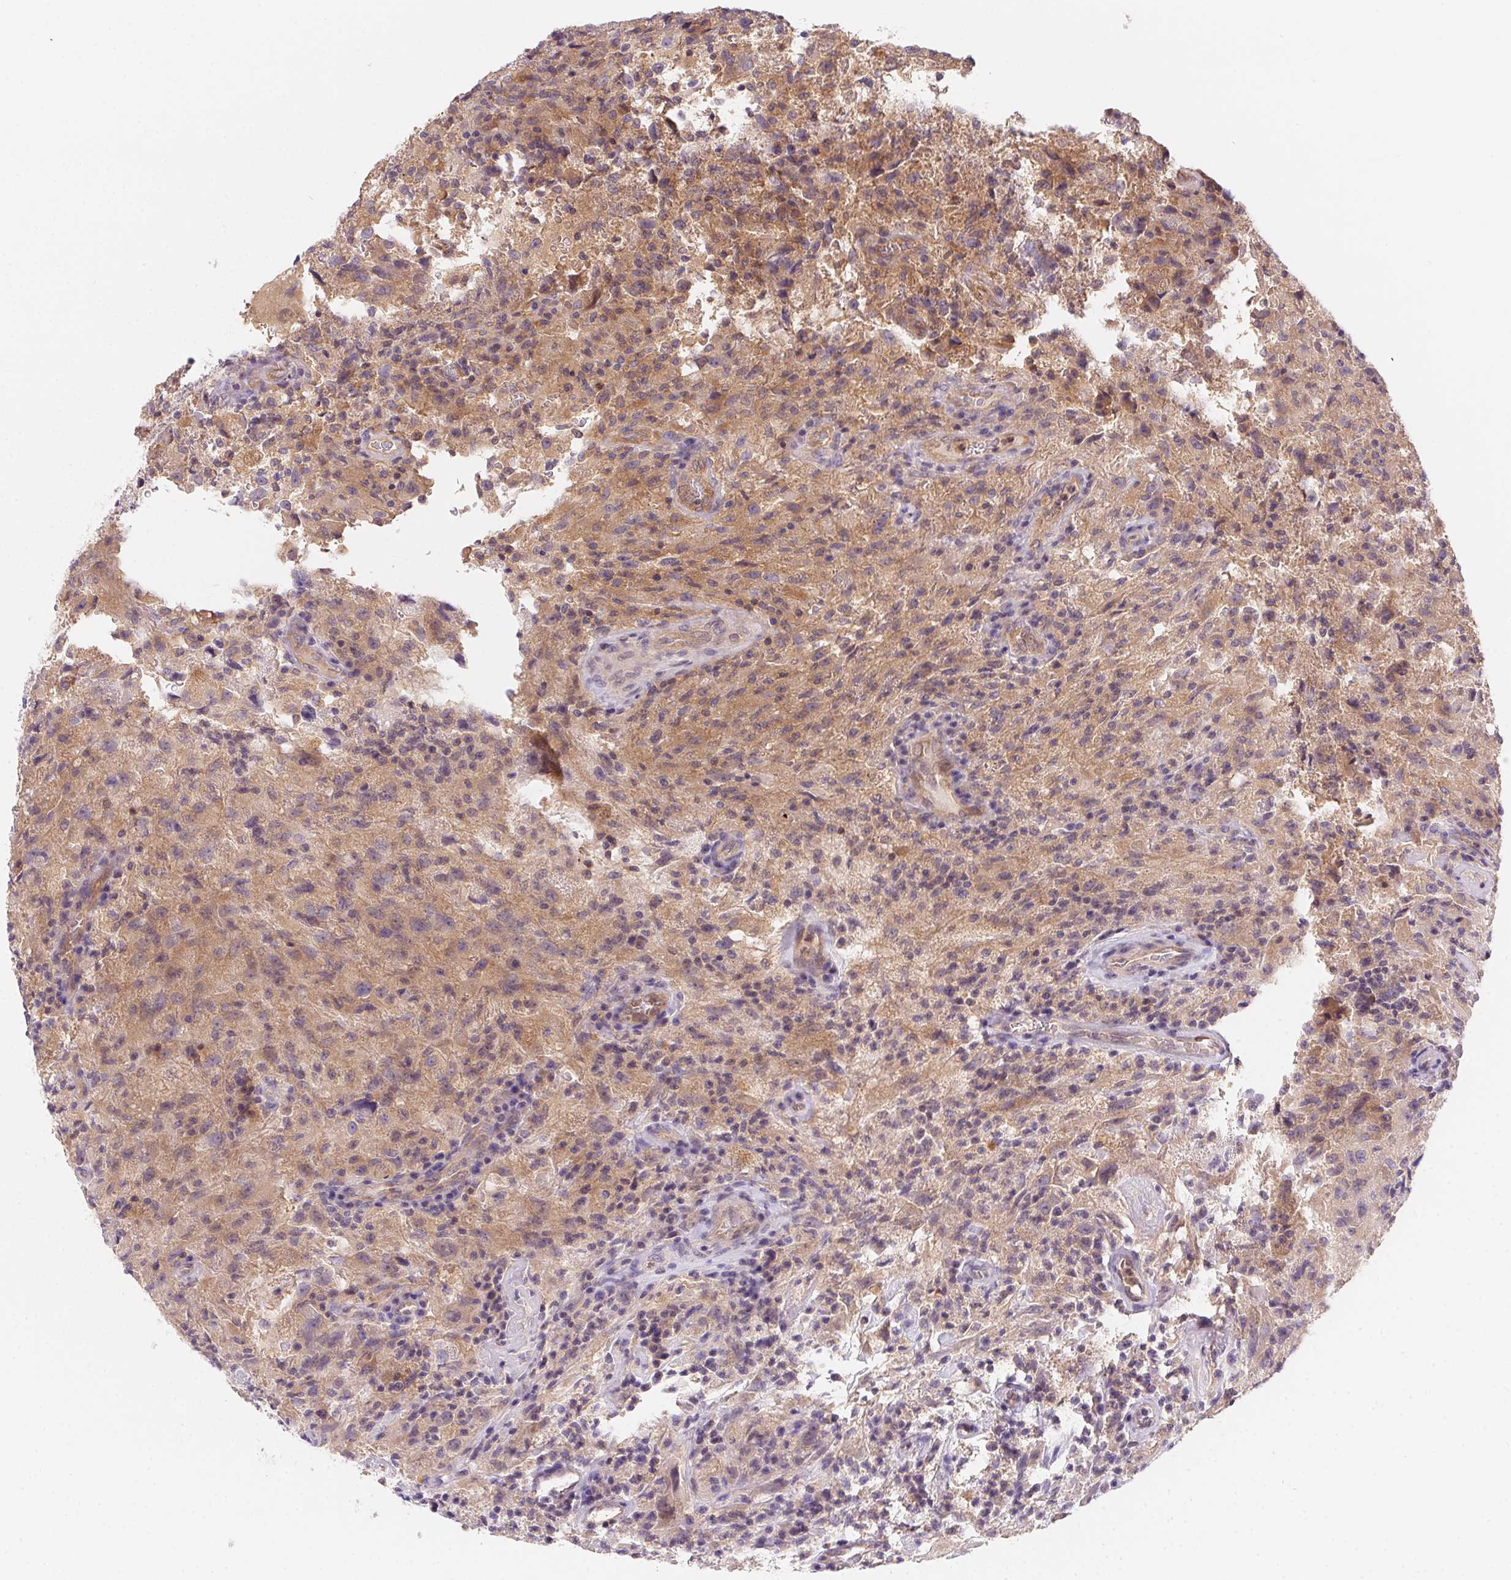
{"staining": {"intensity": "weak", "quantity": "25%-75%", "location": "cytoplasmic/membranous"}, "tissue": "glioma", "cell_type": "Tumor cells", "image_type": "cancer", "snomed": [{"axis": "morphology", "description": "Glioma, malignant, High grade"}, {"axis": "topography", "description": "Brain"}], "caption": "Human glioma stained with a protein marker reveals weak staining in tumor cells.", "gene": "PRKAA1", "patient": {"sex": "male", "age": 68}}